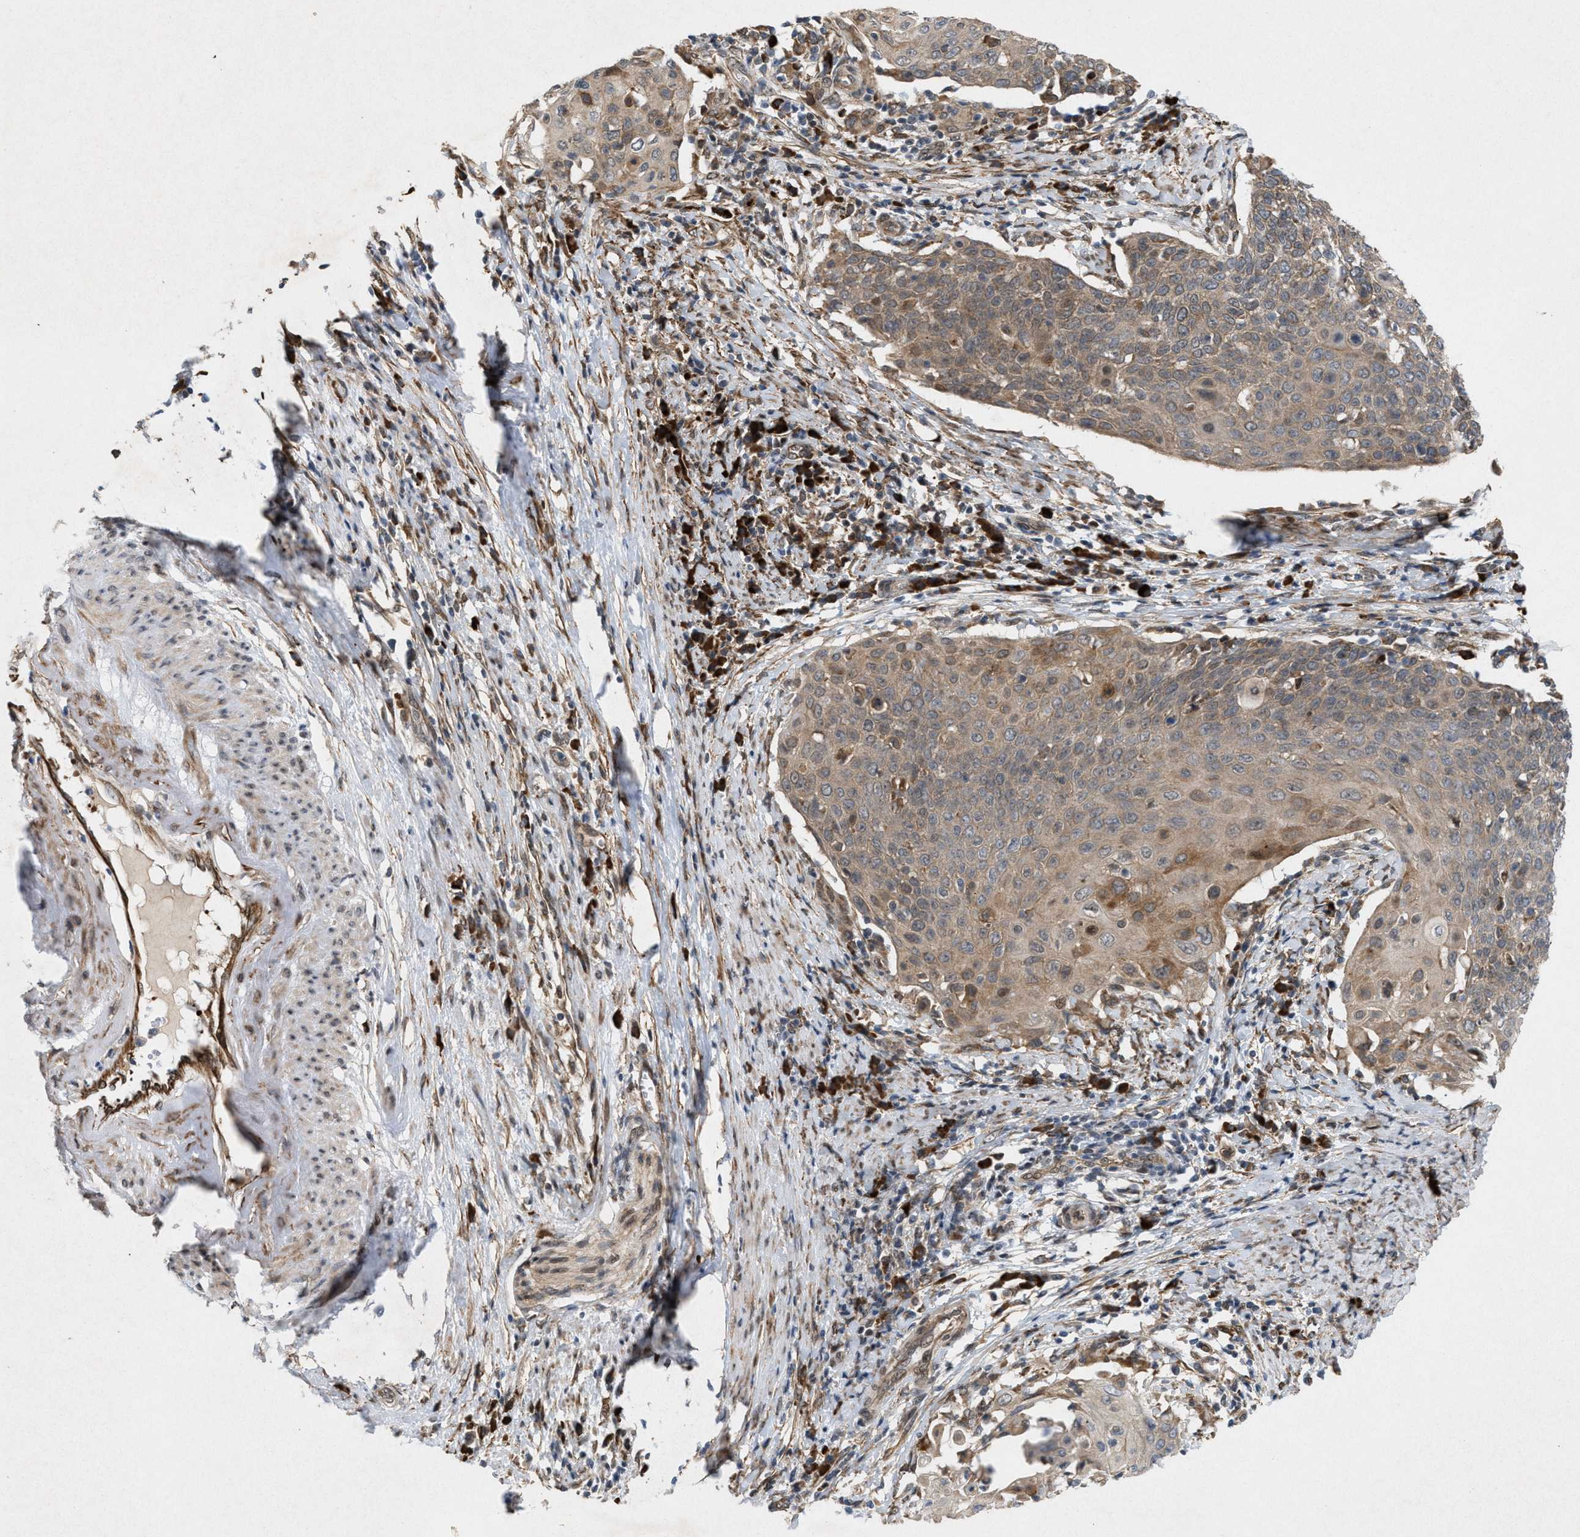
{"staining": {"intensity": "weak", "quantity": "25%-75%", "location": "cytoplasmic/membranous"}, "tissue": "cervical cancer", "cell_type": "Tumor cells", "image_type": "cancer", "snomed": [{"axis": "morphology", "description": "Squamous cell carcinoma, NOS"}, {"axis": "topography", "description": "Cervix"}], "caption": "An immunohistochemistry (IHC) image of neoplastic tissue is shown. Protein staining in brown shows weak cytoplasmic/membranous positivity in cervical cancer within tumor cells.", "gene": "MFSD6", "patient": {"sex": "female", "age": 39}}